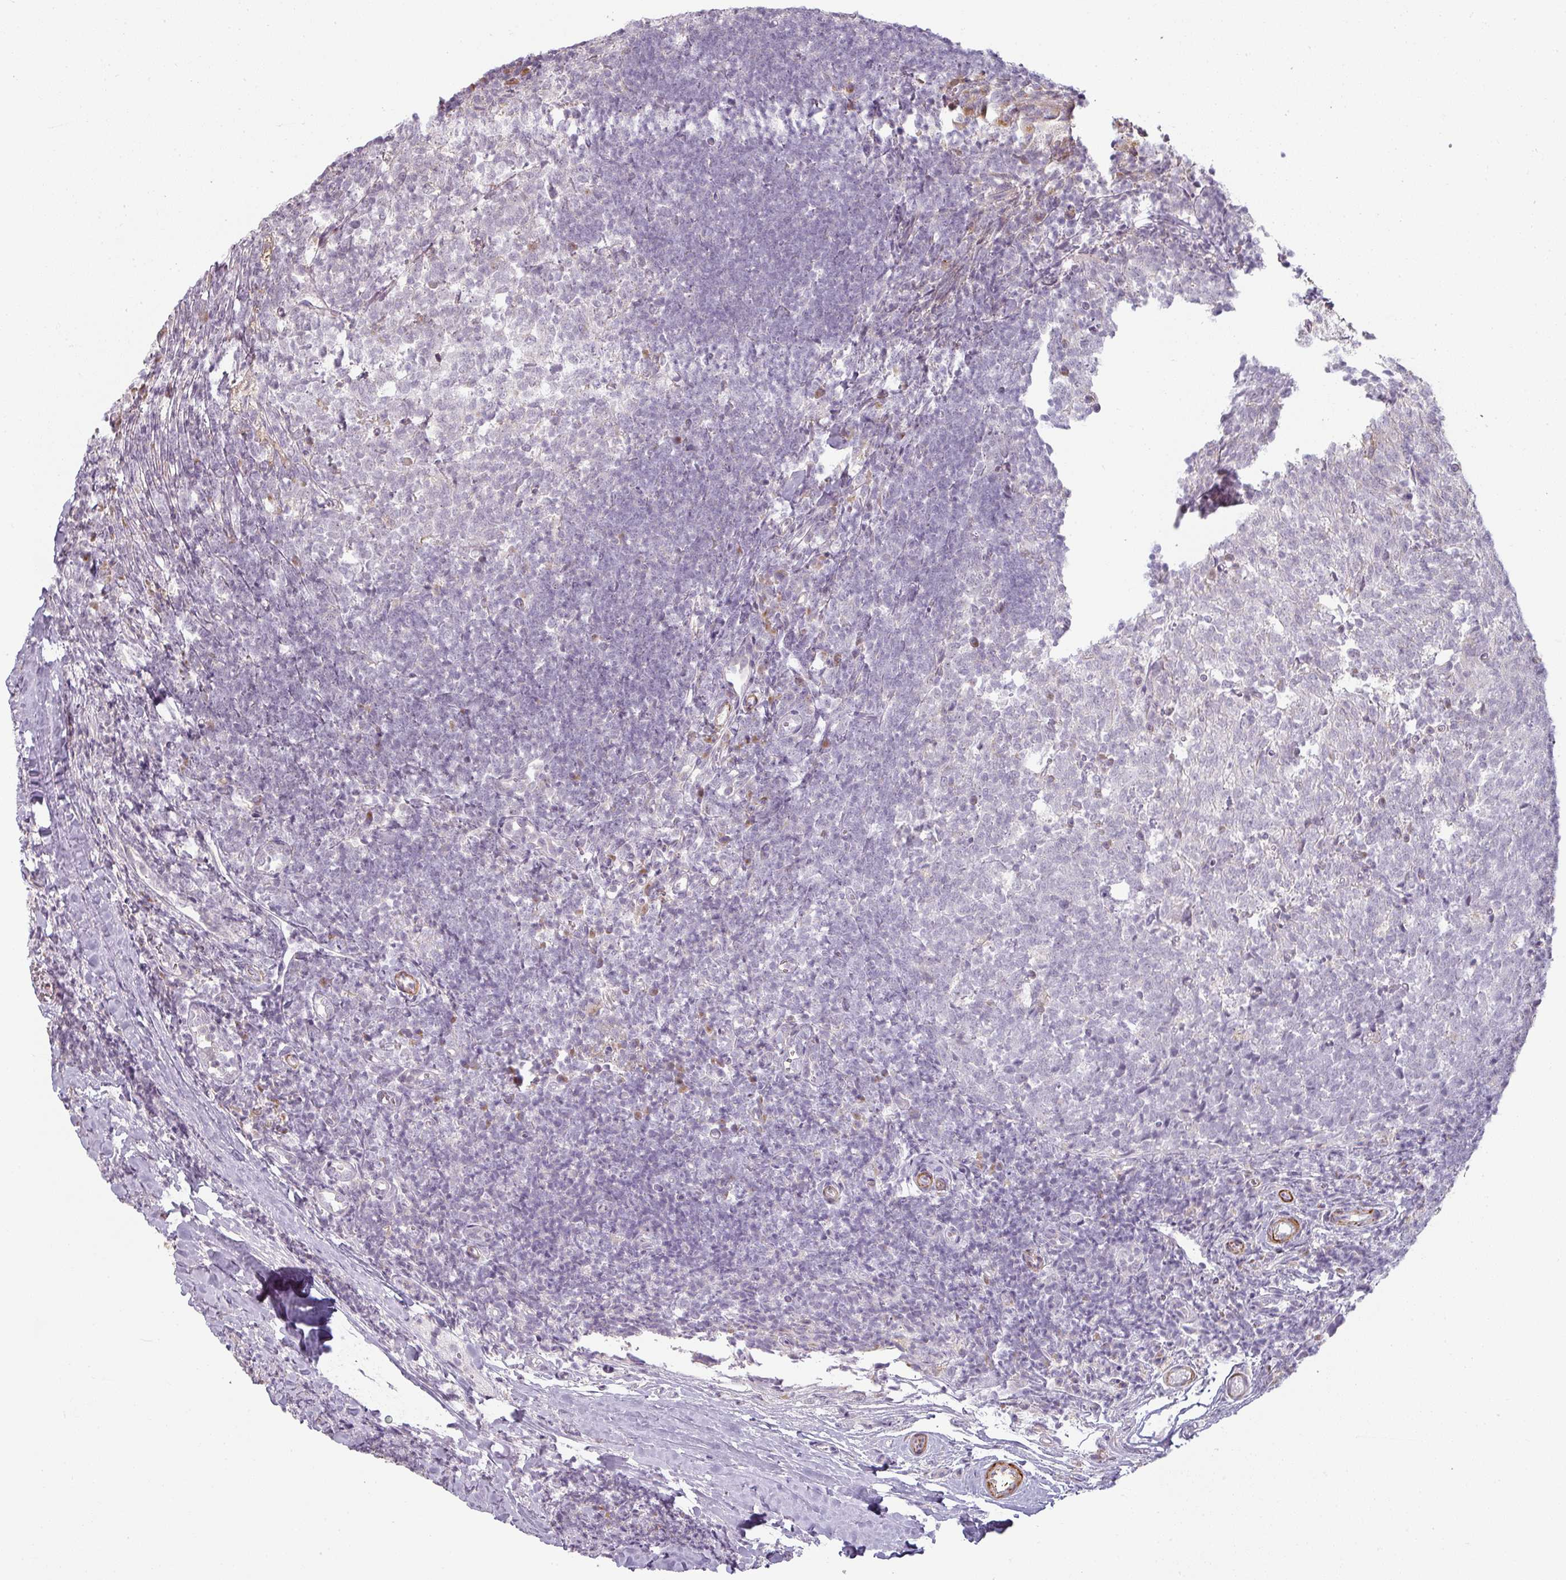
{"staining": {"intensity": "moderate", "quantity": "<25%", "location": "cytoplasmic/membranous"}, "tissue": "tonsil", "cell_type": "Germinal center cells", "image_type": "normal", "snomed": [{"axis": "morphology", "description": "Normal tissue, NOS"}, {"axis": "topography", "description": "Tonsil"}], "caption": "Normal tonsil reveals moderate cytoplasmic/membranous staining in approximately <25% of germinal center cells, visualized by immunohistochemistry.", "gene": "CCDC144A", "patient": {"sex": "female", "age": 10}}